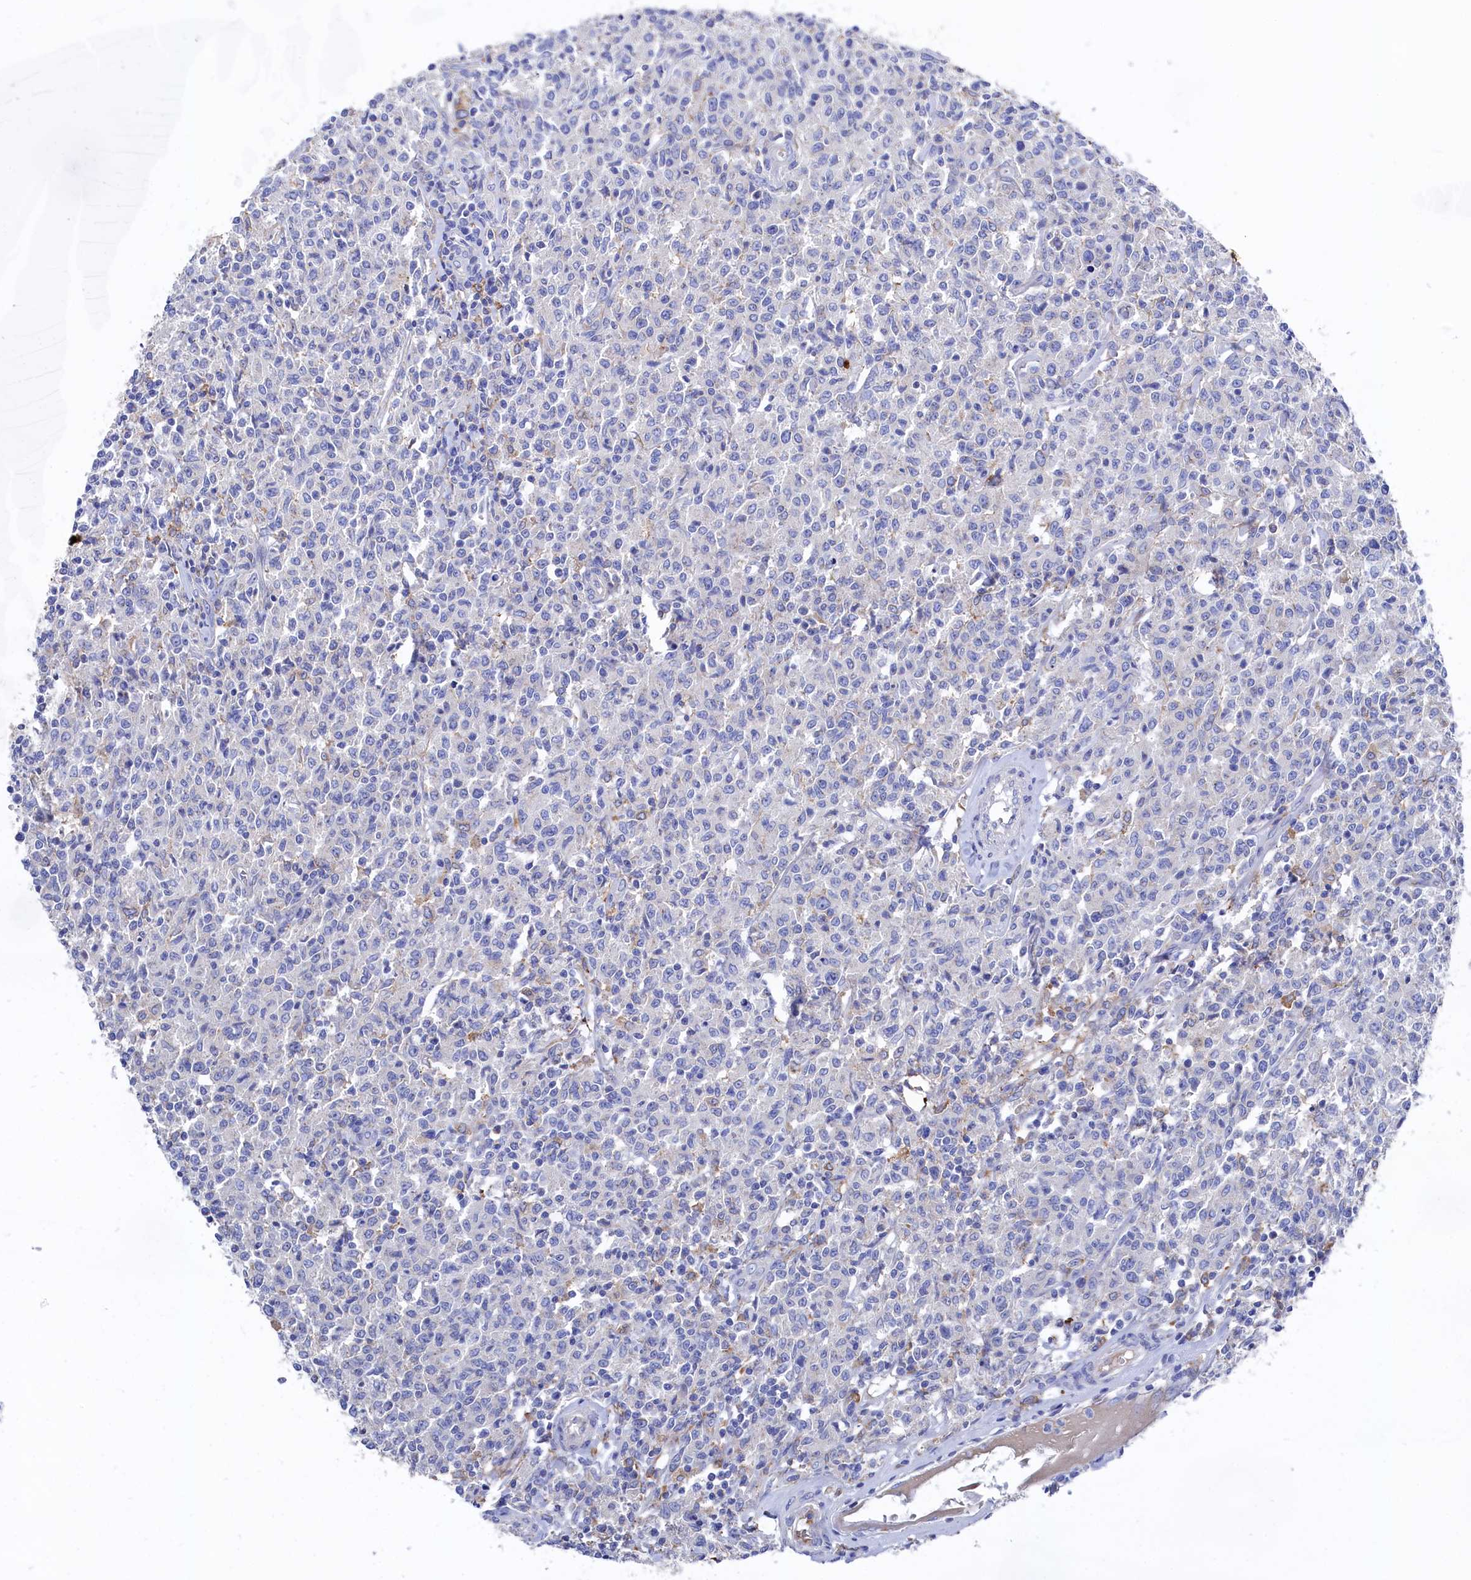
{"staining": {"intensity": "negative", "quantity": "none", "location": "none"}, "tissue": "lymphoma", "cell_type": "Tumor cells", "image_type": "cancer", "snomed": [{"axis": "morphology", "description": "Malignant lymphoma, non-Hodgkin's type, Low grade"}, {"axis": "topography", "description": "Small intestine"}], "caption": "Lymphoma was stained to show a protein in brown. There is no significant expression in tumor cells.", "gene": "C12orf73", "patient": {"sex": "female", "age": 59}}